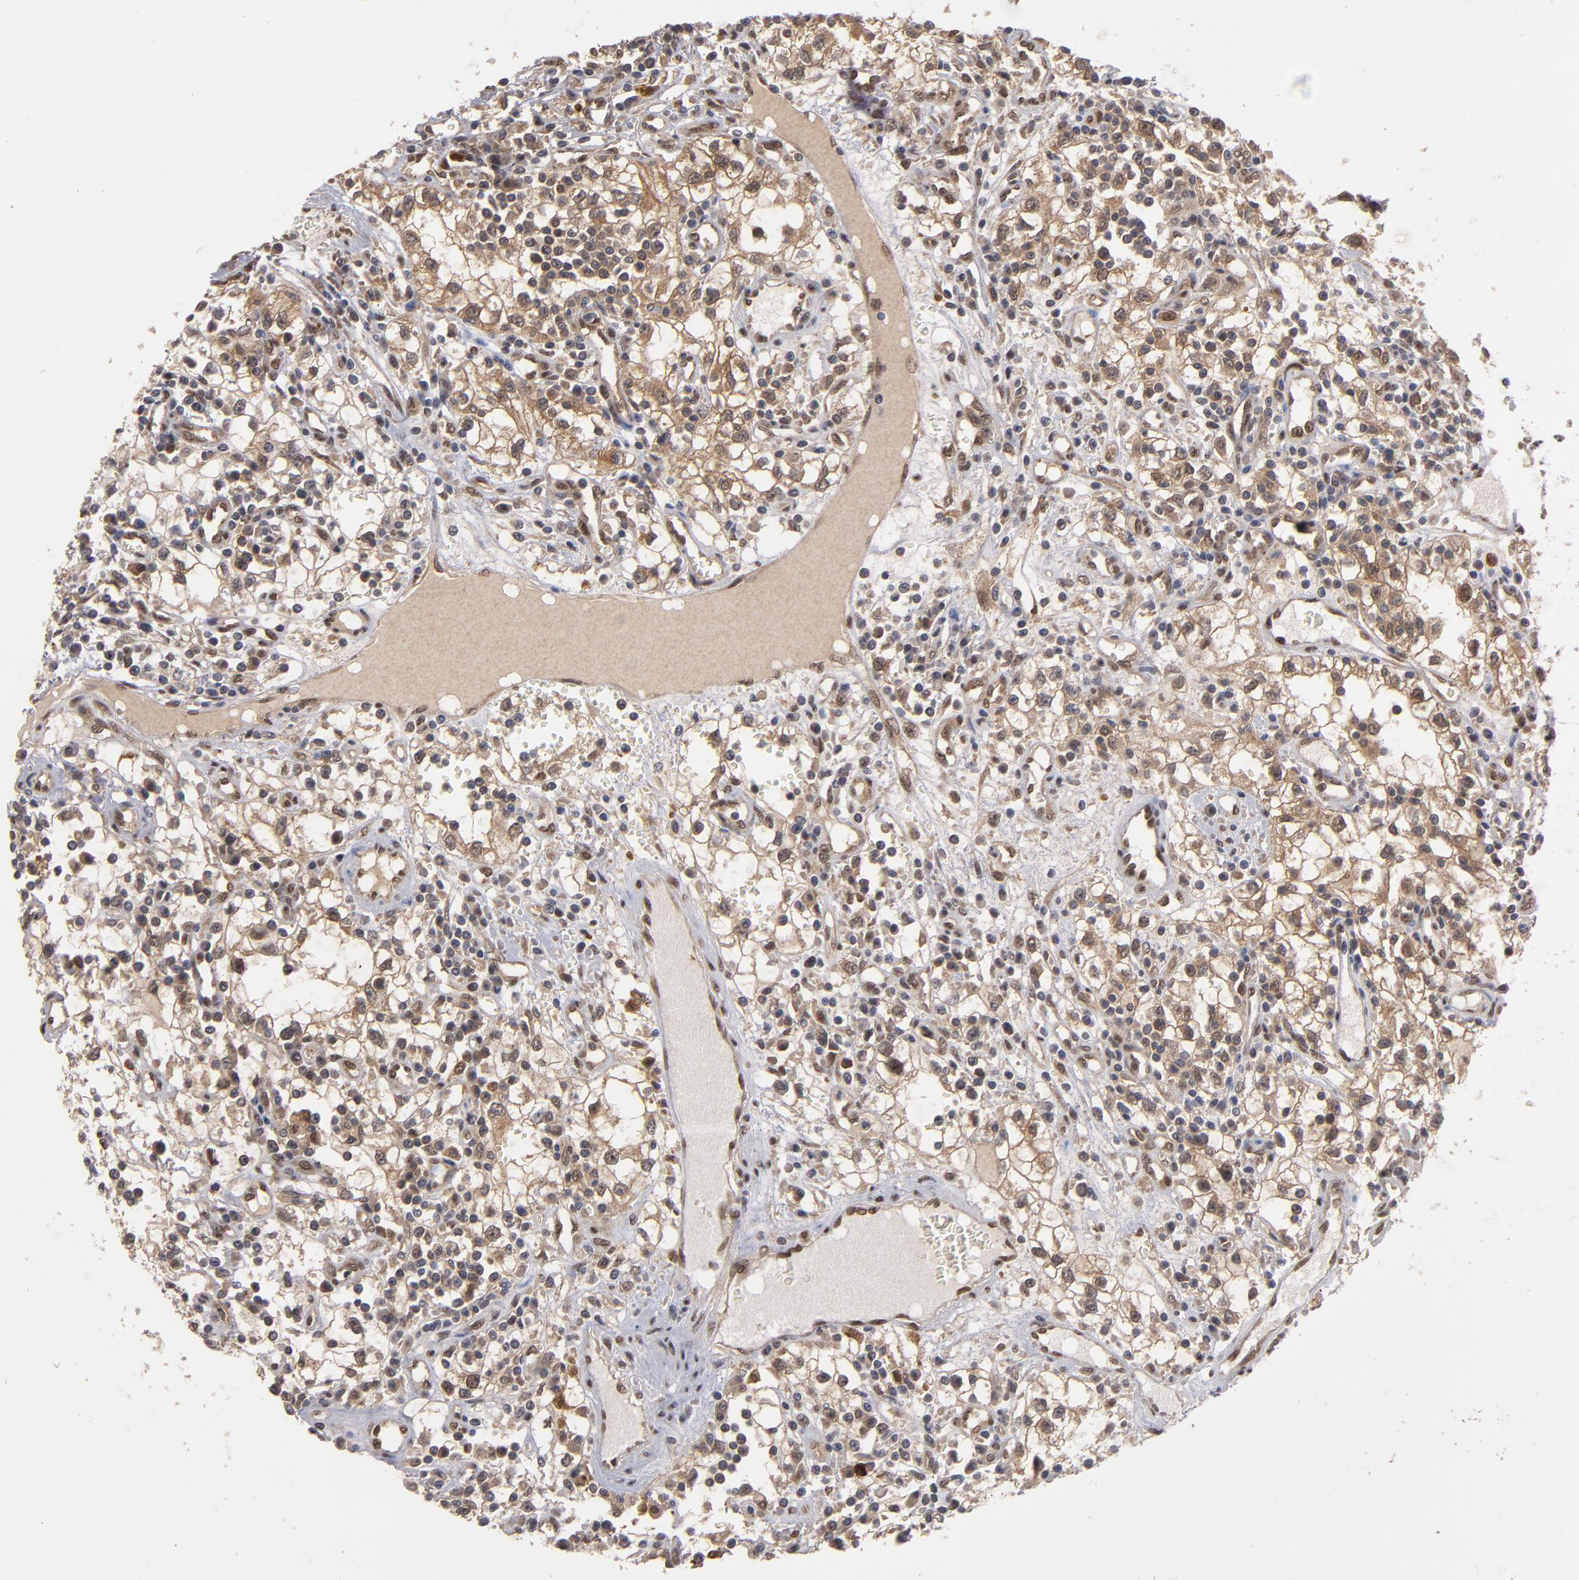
{"staining": {"intensity": "weak", "quantity": ">75%", "location": "cytoplasmic/membranous,nuclear"}, "tissue": "renal cancer", "cell_type": "Tumor cells", "image_type": "cancer", "snomed": [{"axis": "morphology", "description": "Adenocarcinoma, NOS"}, {"axis": "topography", "description": "Kidney"}], "caption": "Human renal cancer (adenocarcinoma) stained with a protein marker reveals weak staining in tumor cells.", "gene": "HUWE1", "patient": {"sex": "male", "age": 82}}